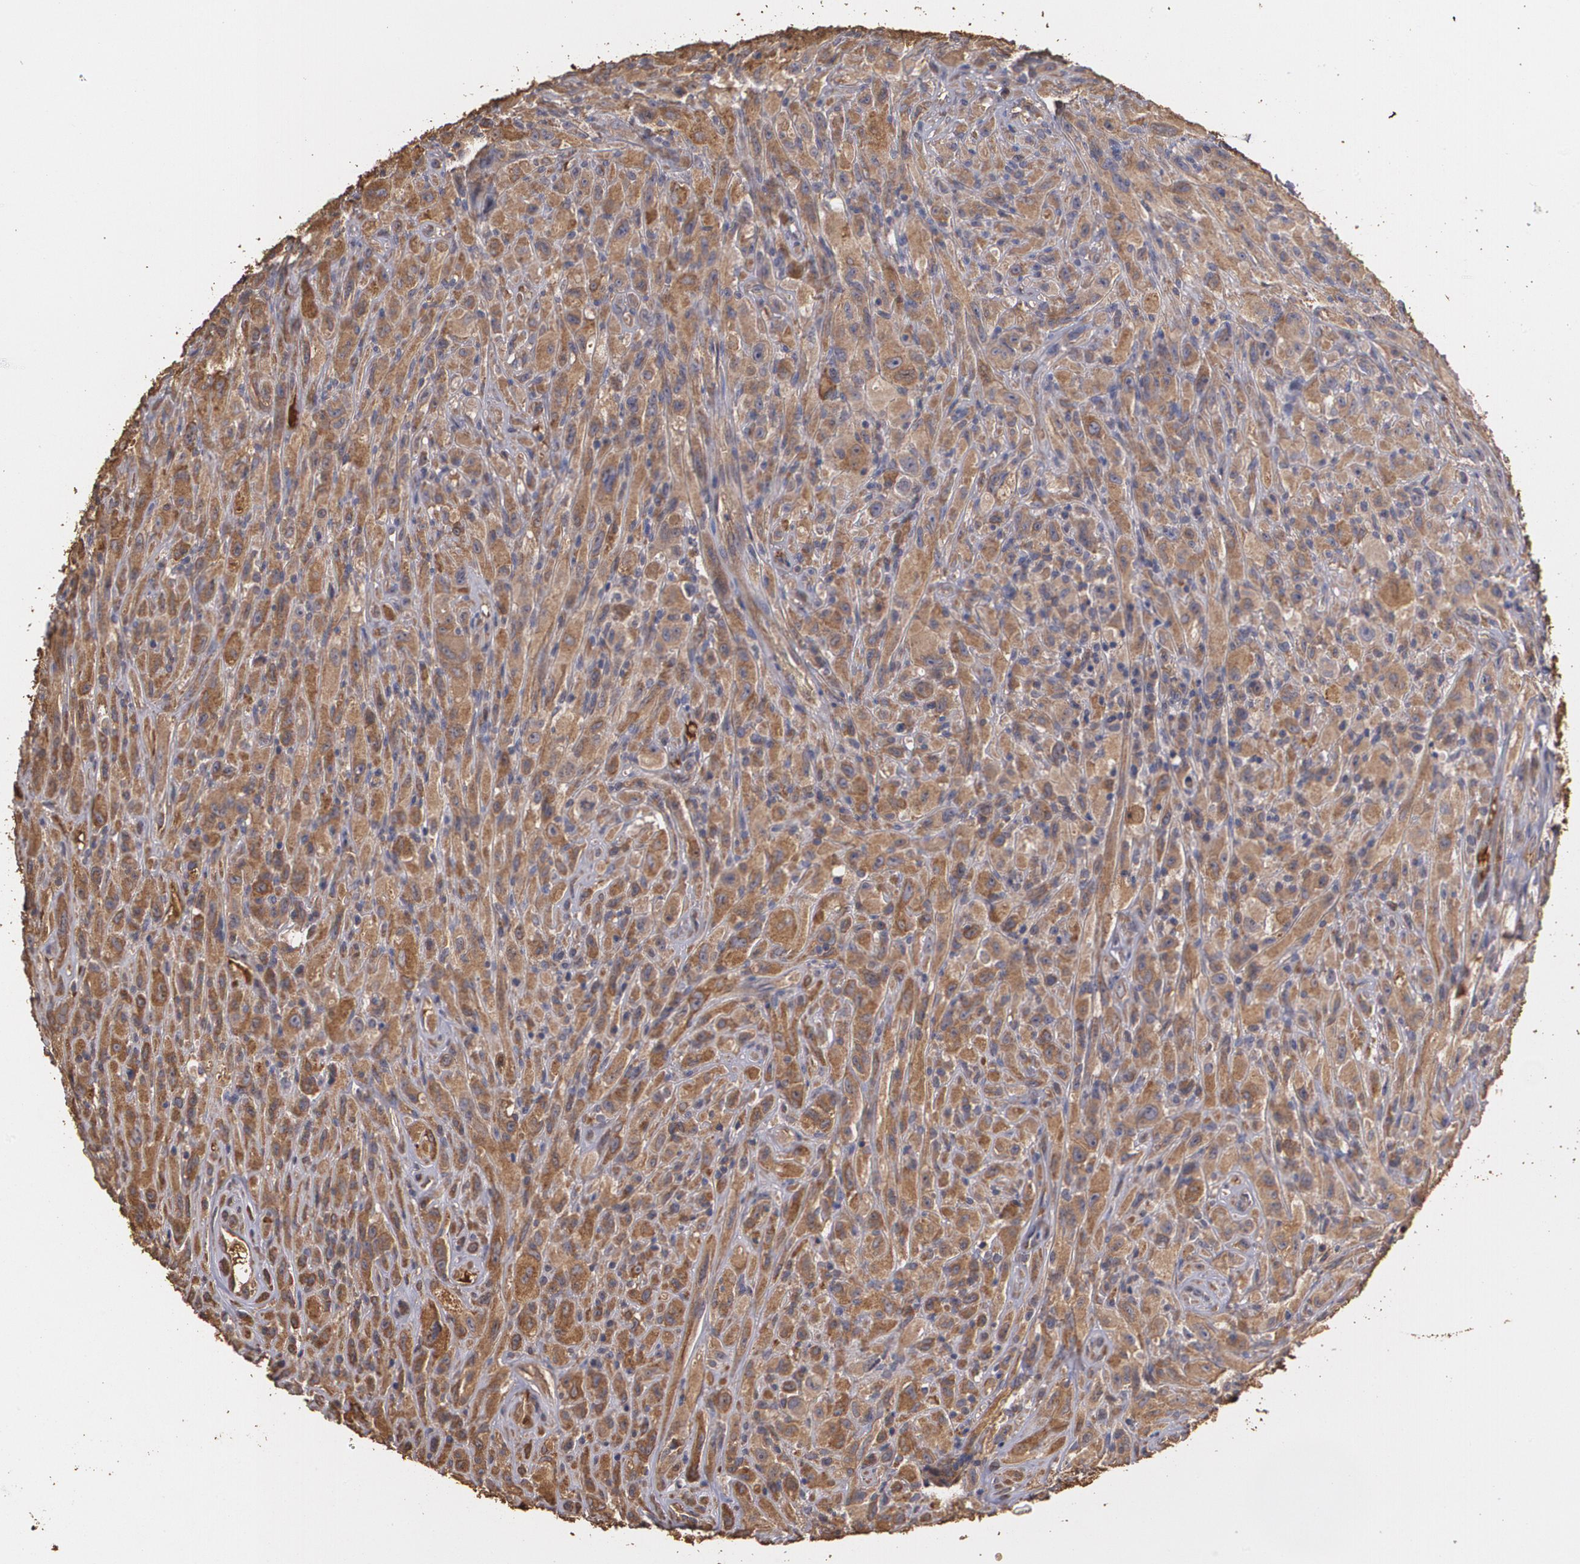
{"staining": {"intensity": "moderate", "quantity": ">75%", "location": "cytoplasmic/membranous"}, "tissue": "glioma", "cell_type": "Tumor cells", "image_type": "cancer", "snomed": [{"axis": "morphology", "description": "Glioma, malignant, High grade"}, {"axis": "topography", "description": "Brain"}], "caption": "Moderate cytoplasmic/membranous positivity is seen in about >75% of tumor cells in malignant glioma (high-grade).", "gene": "PON1", "patient": {"sex": "male", "age": 48}}